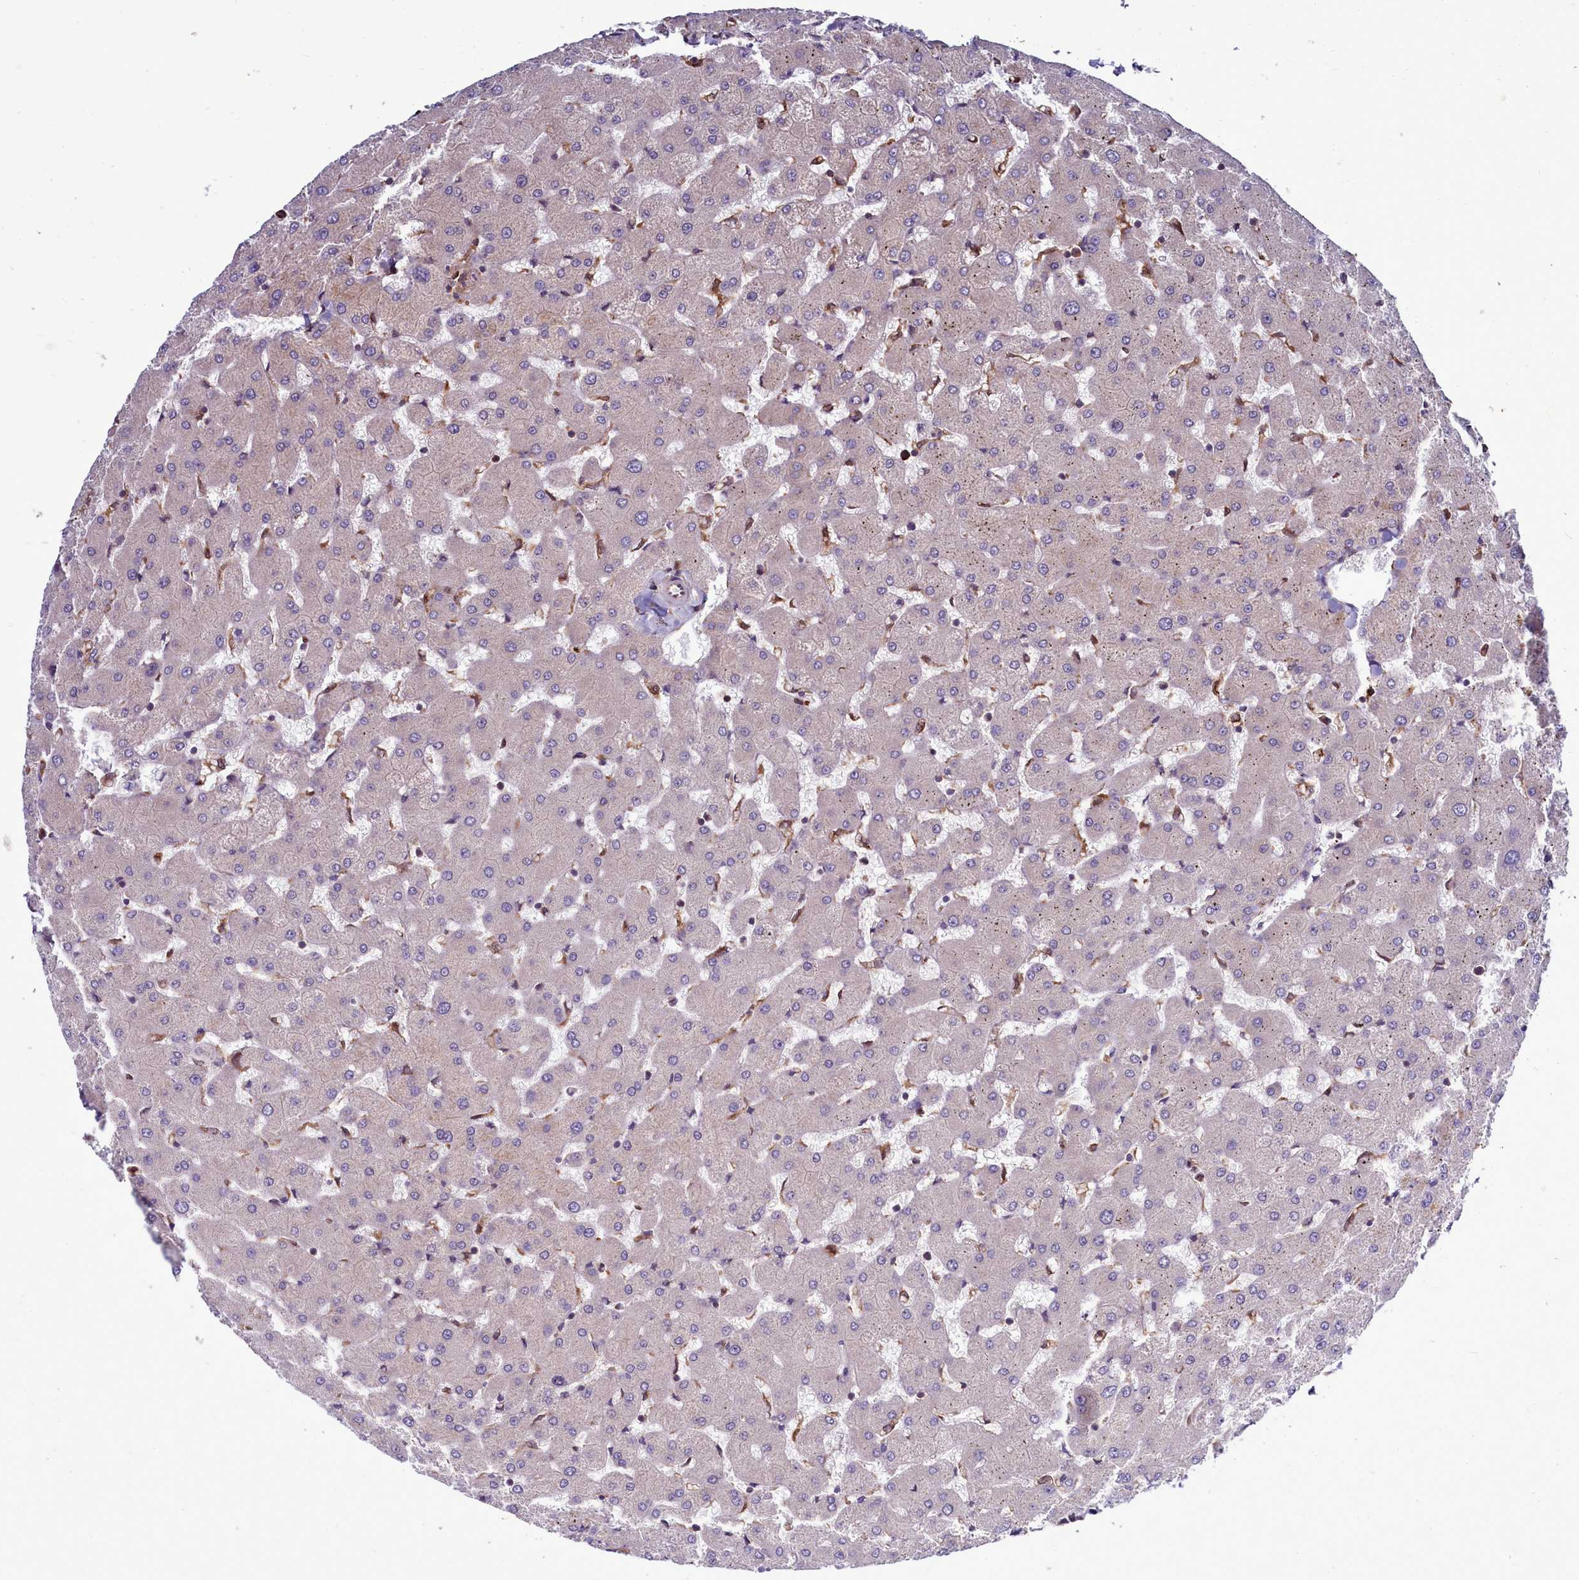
{"staining": {"intensity": "negative", "quantity": "none", "location": "none"}, "tissue": "liver", "cell_type": "Cholangiocytes", "image_type": "normal", "snomed": [{"axis": "morphology", "description": "Normal tissue, NOS"}, {"axis": "topography", "description": "Liver"}], "caption": "This is a photomicrograph of immunohistochemistry staining of benign liver, which shows no positivity in cholangiocytes. The staining is performed using DAB brown chromogen with nuclei counter-stained in using hematoxylin.", "gene": "RAPGEF4", "patient": {"sex": "female", "age": 63}}